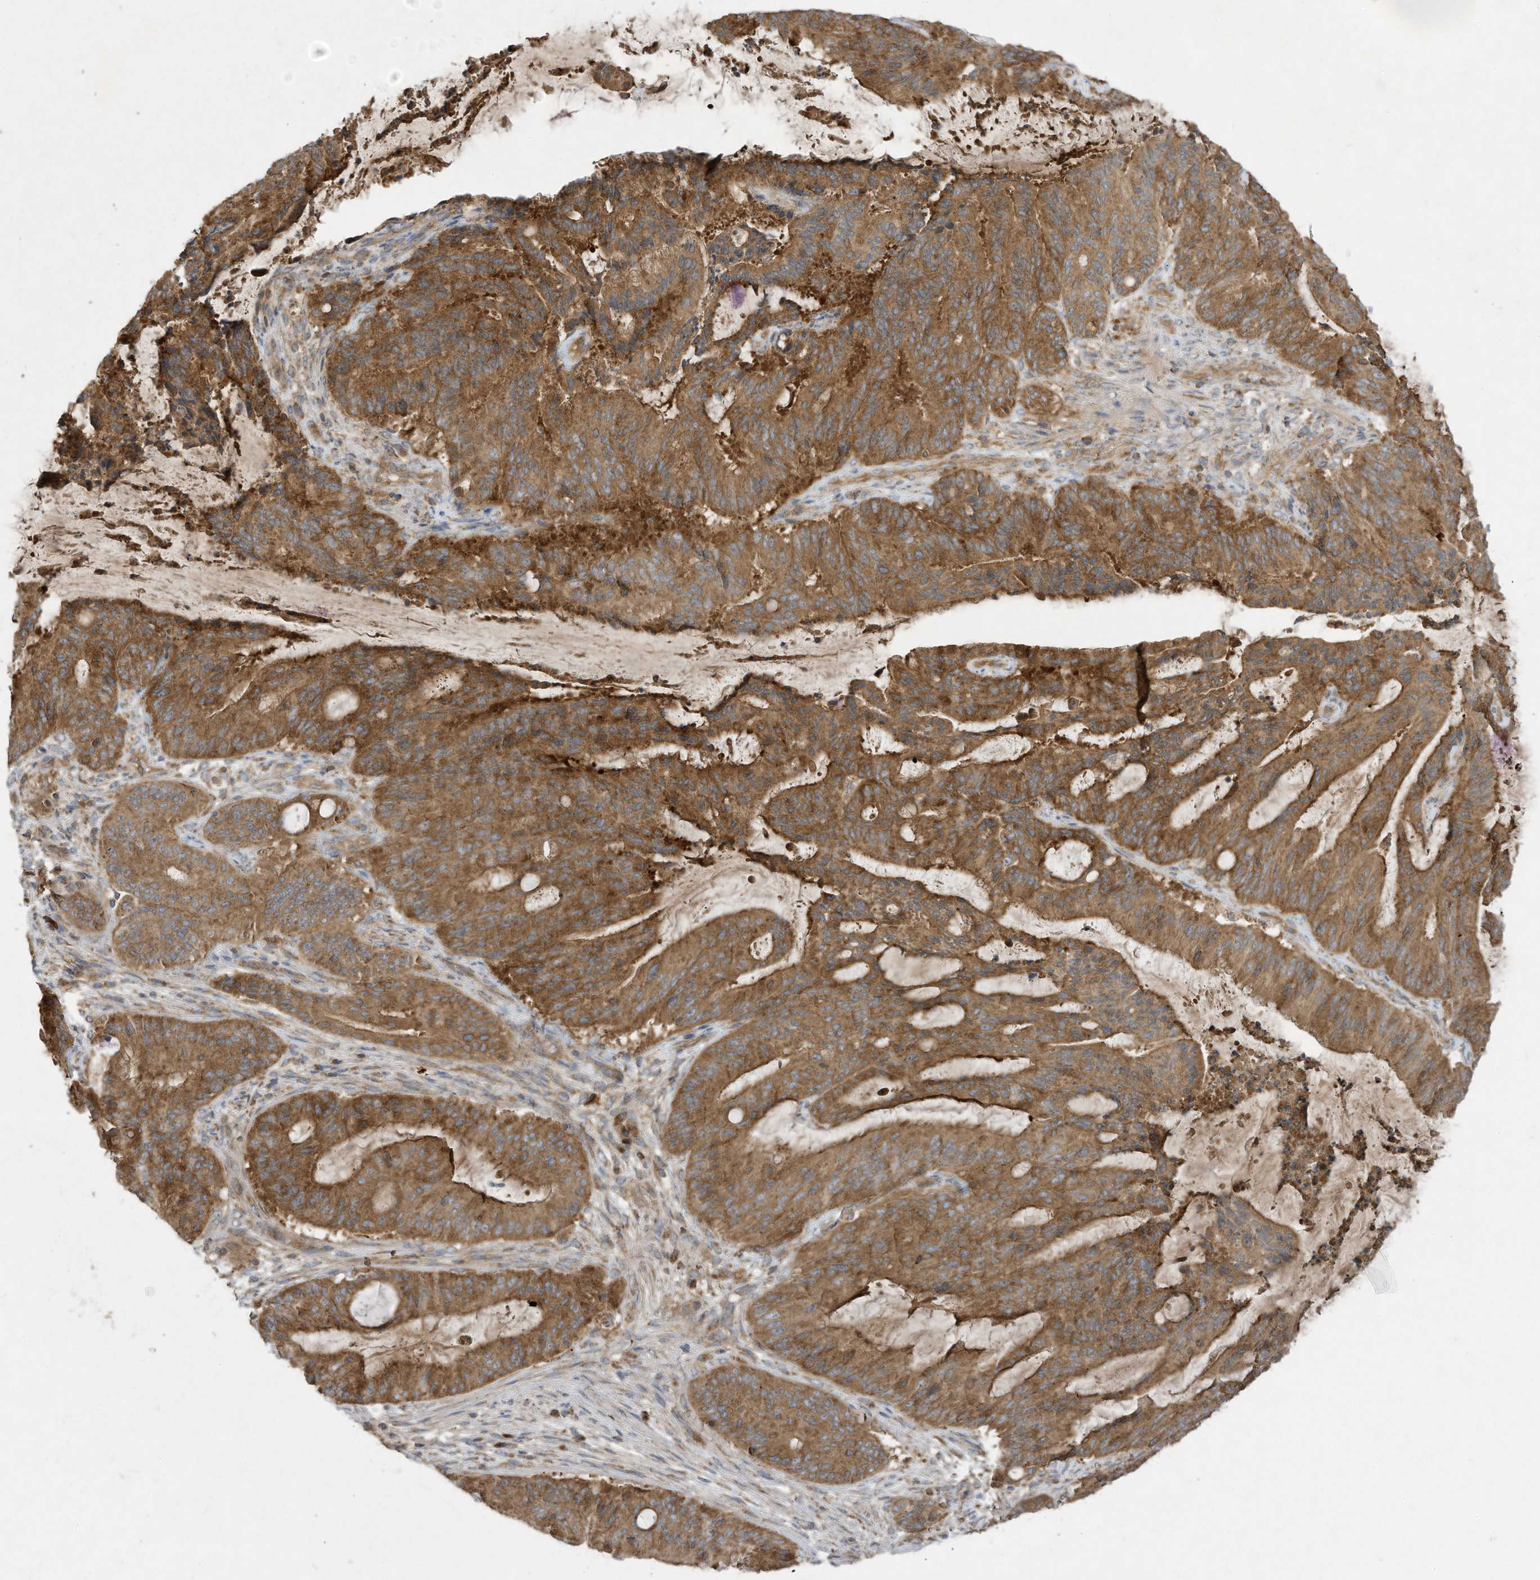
{"staining": {"intensity": "moderate", "quantity": ">75%", "location": "cytoplasmic/membranous"}, "tissue": "liver cancer", "cell_type": "Tumor cells", "image_type": "cancer", "snomed": [{"axis": "morphology", "description": "Normal tissue, NOS"}, {"axis": "morphology", "description": "Cholangiocarcinoma"}, {"axis": "topography", "description": "Liver"}, {"axis": "topography", "description": "Peripheral nerve tissue"}], "caption": "IHC photomicrograph of neoplastic tissue: cholangiocarcinoma (liver) stained using IHC reveals medium levels of moderate protein expression localized specifically in the cytoplasmic/membranous of tumor cells, appearing as a cytoplasmic/membranous brown color.", "gene": "SYNJ2", "patient": {"sex": "female", "age": 73}}